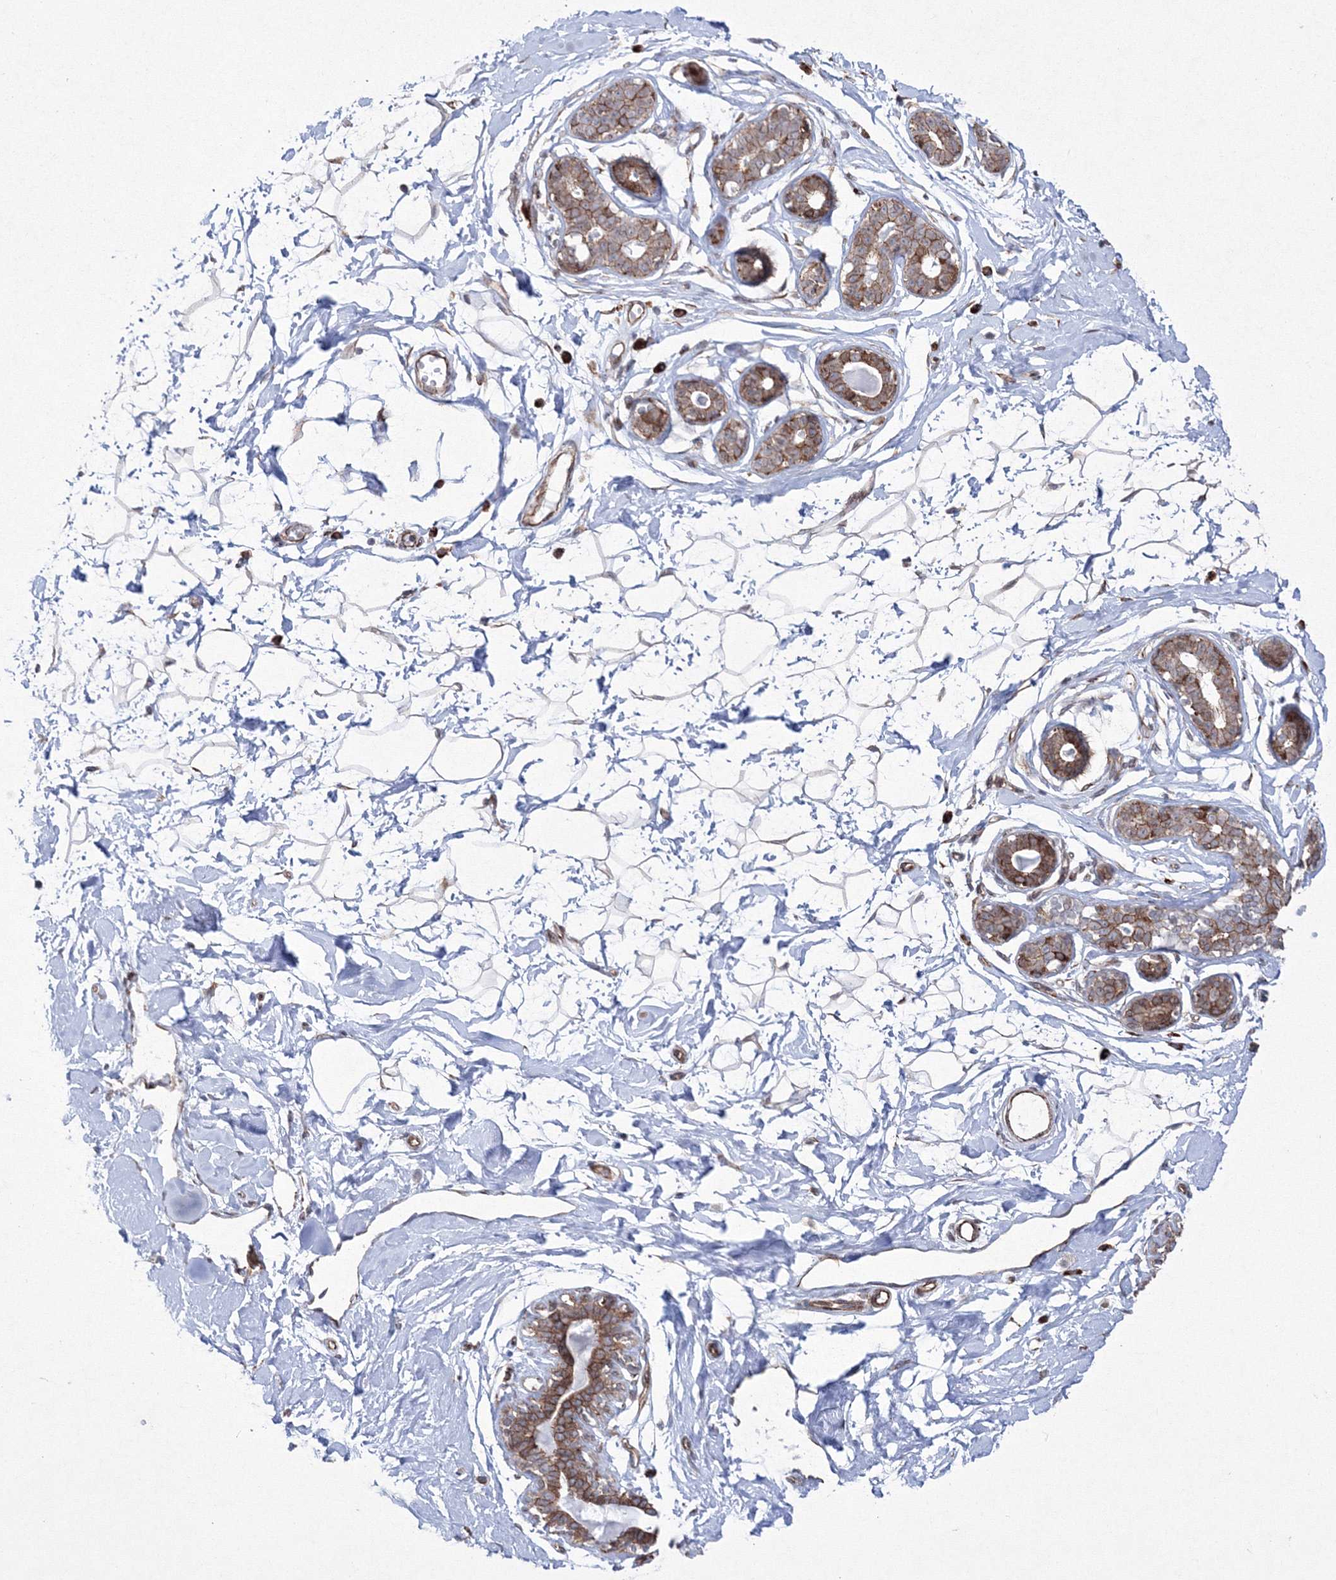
{"staining": {"intensity": "weak", "quantity": "25%-75%", "location": "cytoplasmic/membranous"}, "tissue": "breast", "cell_type": "Adipocytes", "image_type": "normal", "snomed": [{"axis": "morphology", "description": "Normal tissue, NOS"}, {"axis": "morphology", "description": "Adenoma, NOS"}, {"axis": "topography", "description": "Breast"}], "caption": "A low amount of weak cytoplasmic/membranous positivity is appreciated in about 25%-75% of adipocytes in benign breast.", "gene": "EFCAB12", "patient": {"sex": "female", "age": 23}}